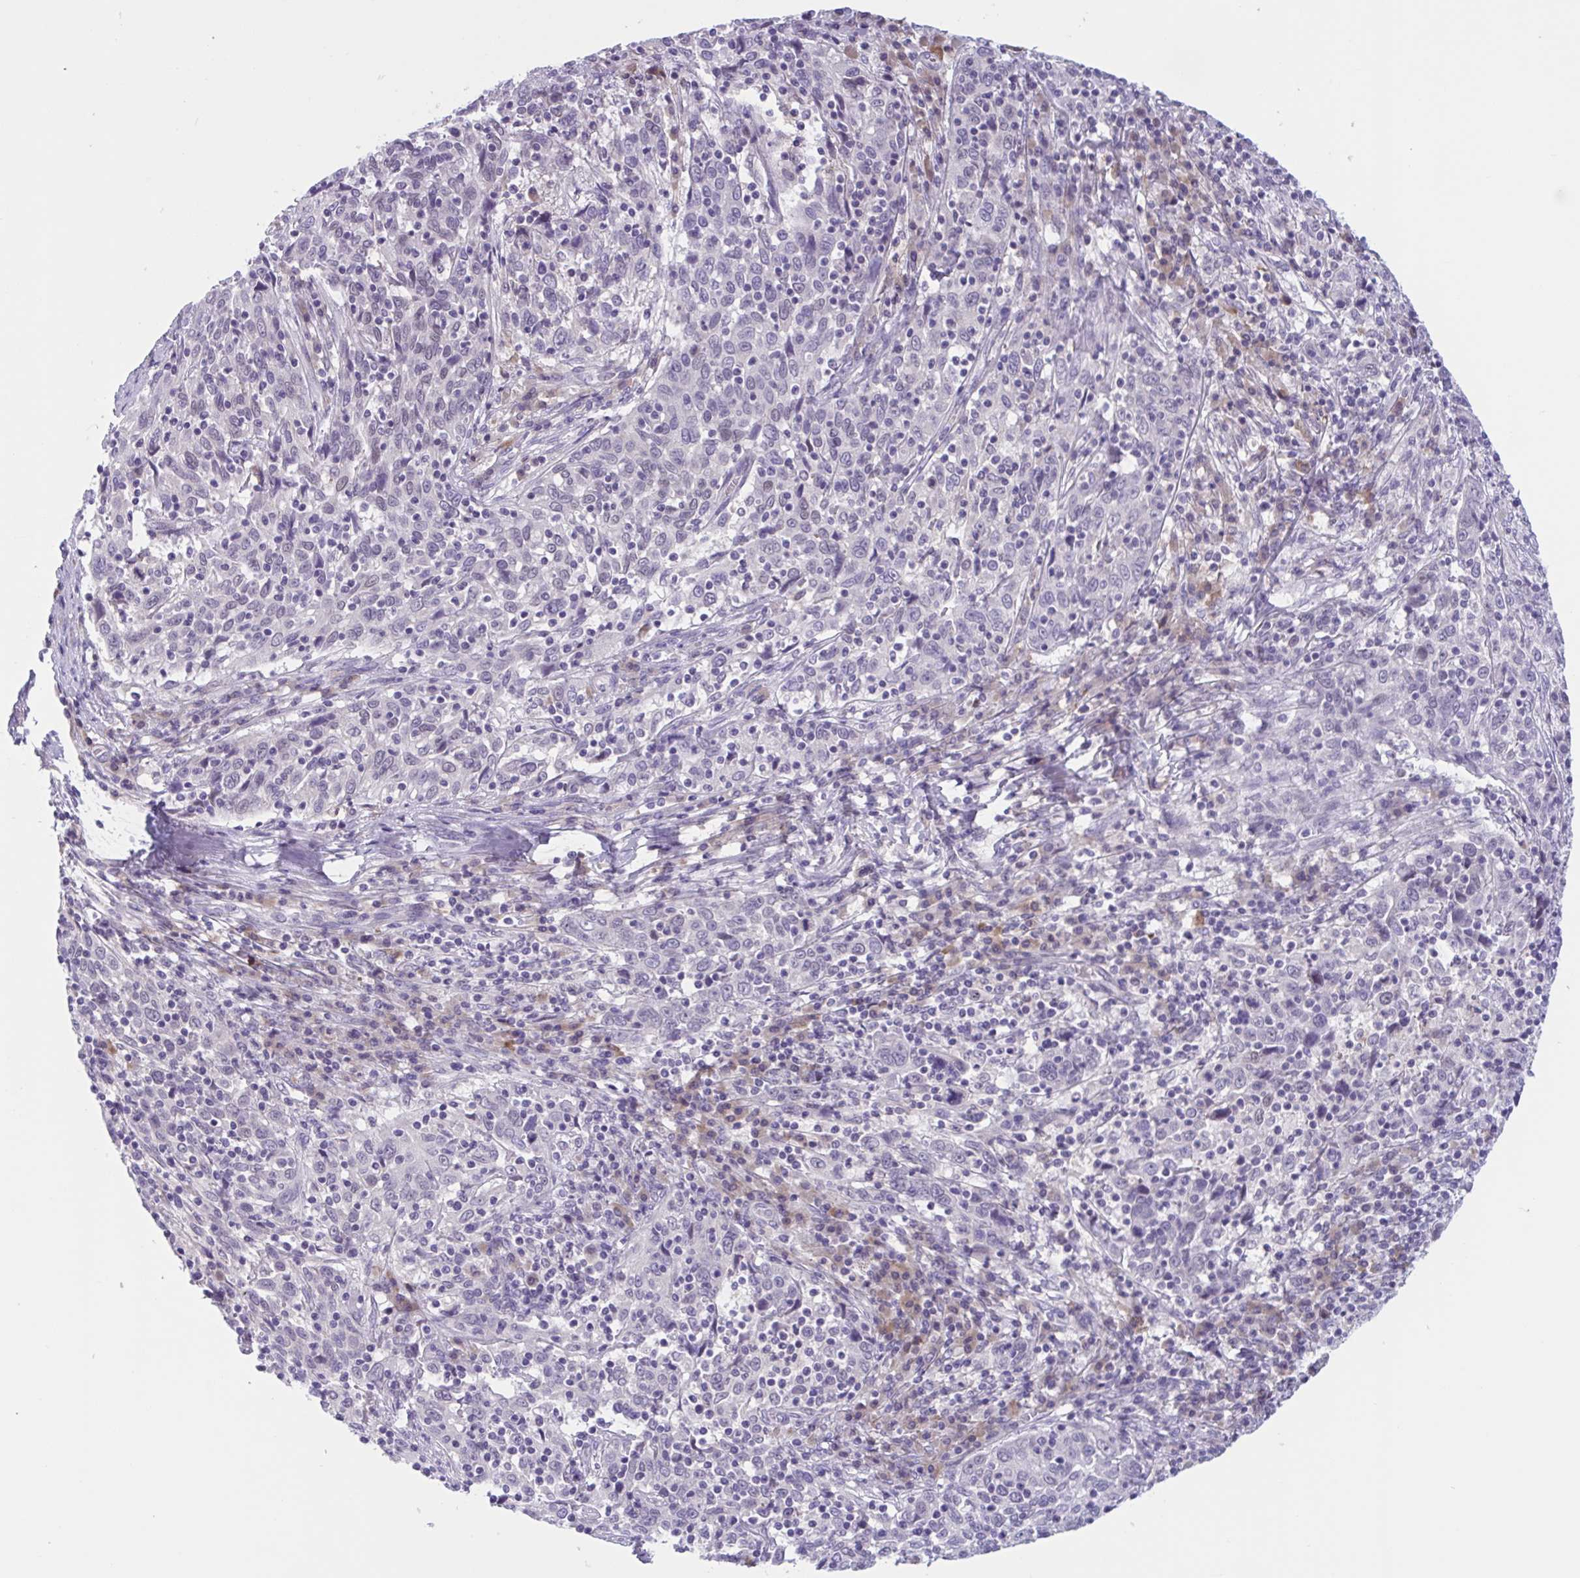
{"staining": {"intensity": "negative", "quantity": "none", "location": "none"}, "tissue": "cervical cancer", "cell_type": "Tumor cells", "image_type": "cancer", "snomed": [{"axis": "morphology", "description": "Squamous cell carcinoma, NOS"}, {"axis": "topography", "description": "Cervix"}], "caption": "Tumor cells are negative for brown protein staining in cervical squamous cell carcinoma.", "gene": "WNT9B", "patient": {"sex": "female", "age": 46}}